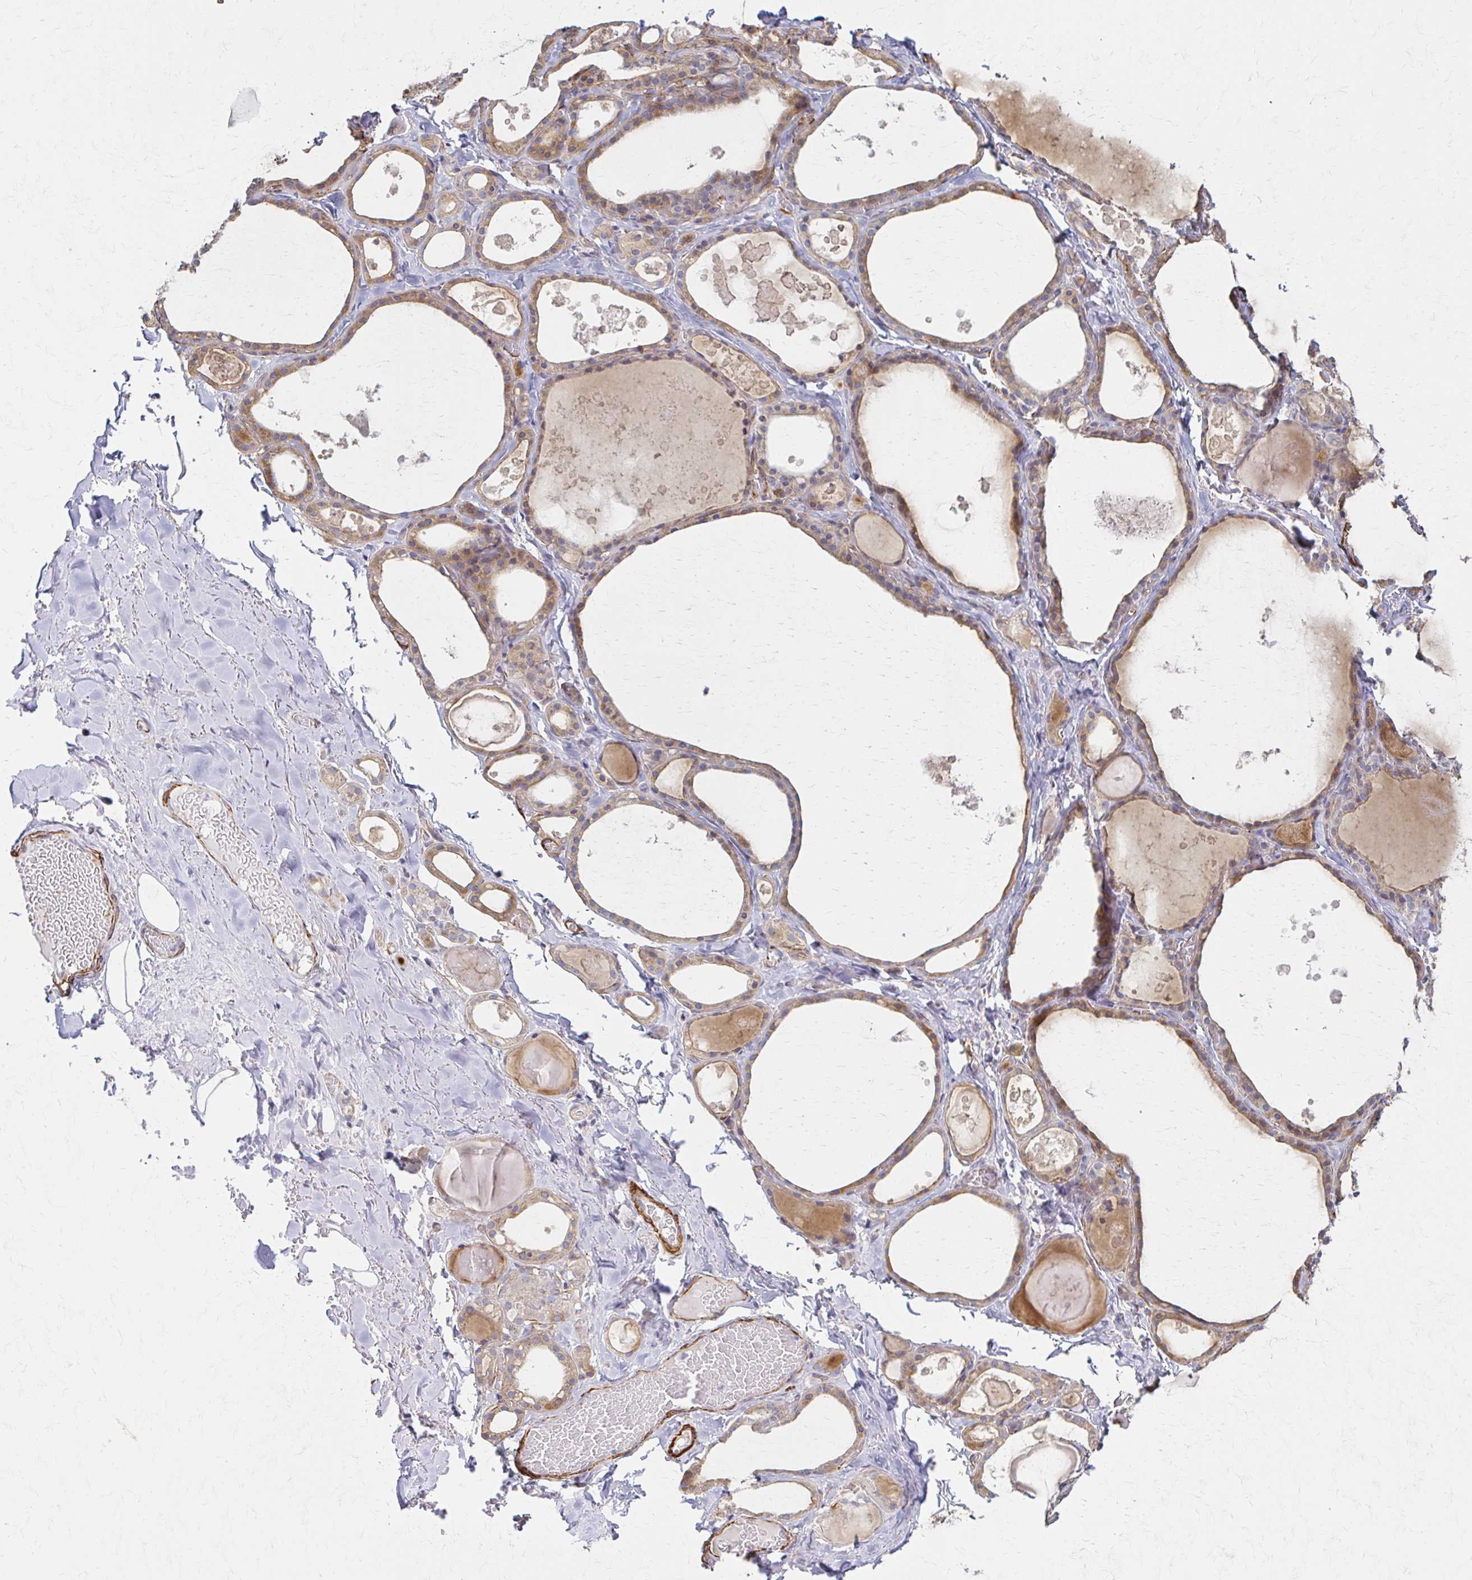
{"staining": {"intensity": "moderate", "quantity": "25%-75%", "location": "cytoplasmic/membranous"}, "tissue": "thyroid gland", "cell_type": "Glandular cells", "image_type": "normal", "snomed": [{"axis": "morphology", "description": "Normal tissue, NOS"}, {"axis": "topography", "description": "Thyroid gland"}], "caption": "Approximately 25%-75% of glandular cells in normal human thyroid gland show moderate cytoplasmic/membranous protein expression as visualized by brown immunohistochemical staining.", "gene": "TIMMDC1", "patient": {"sex": "male", "age": 56}}